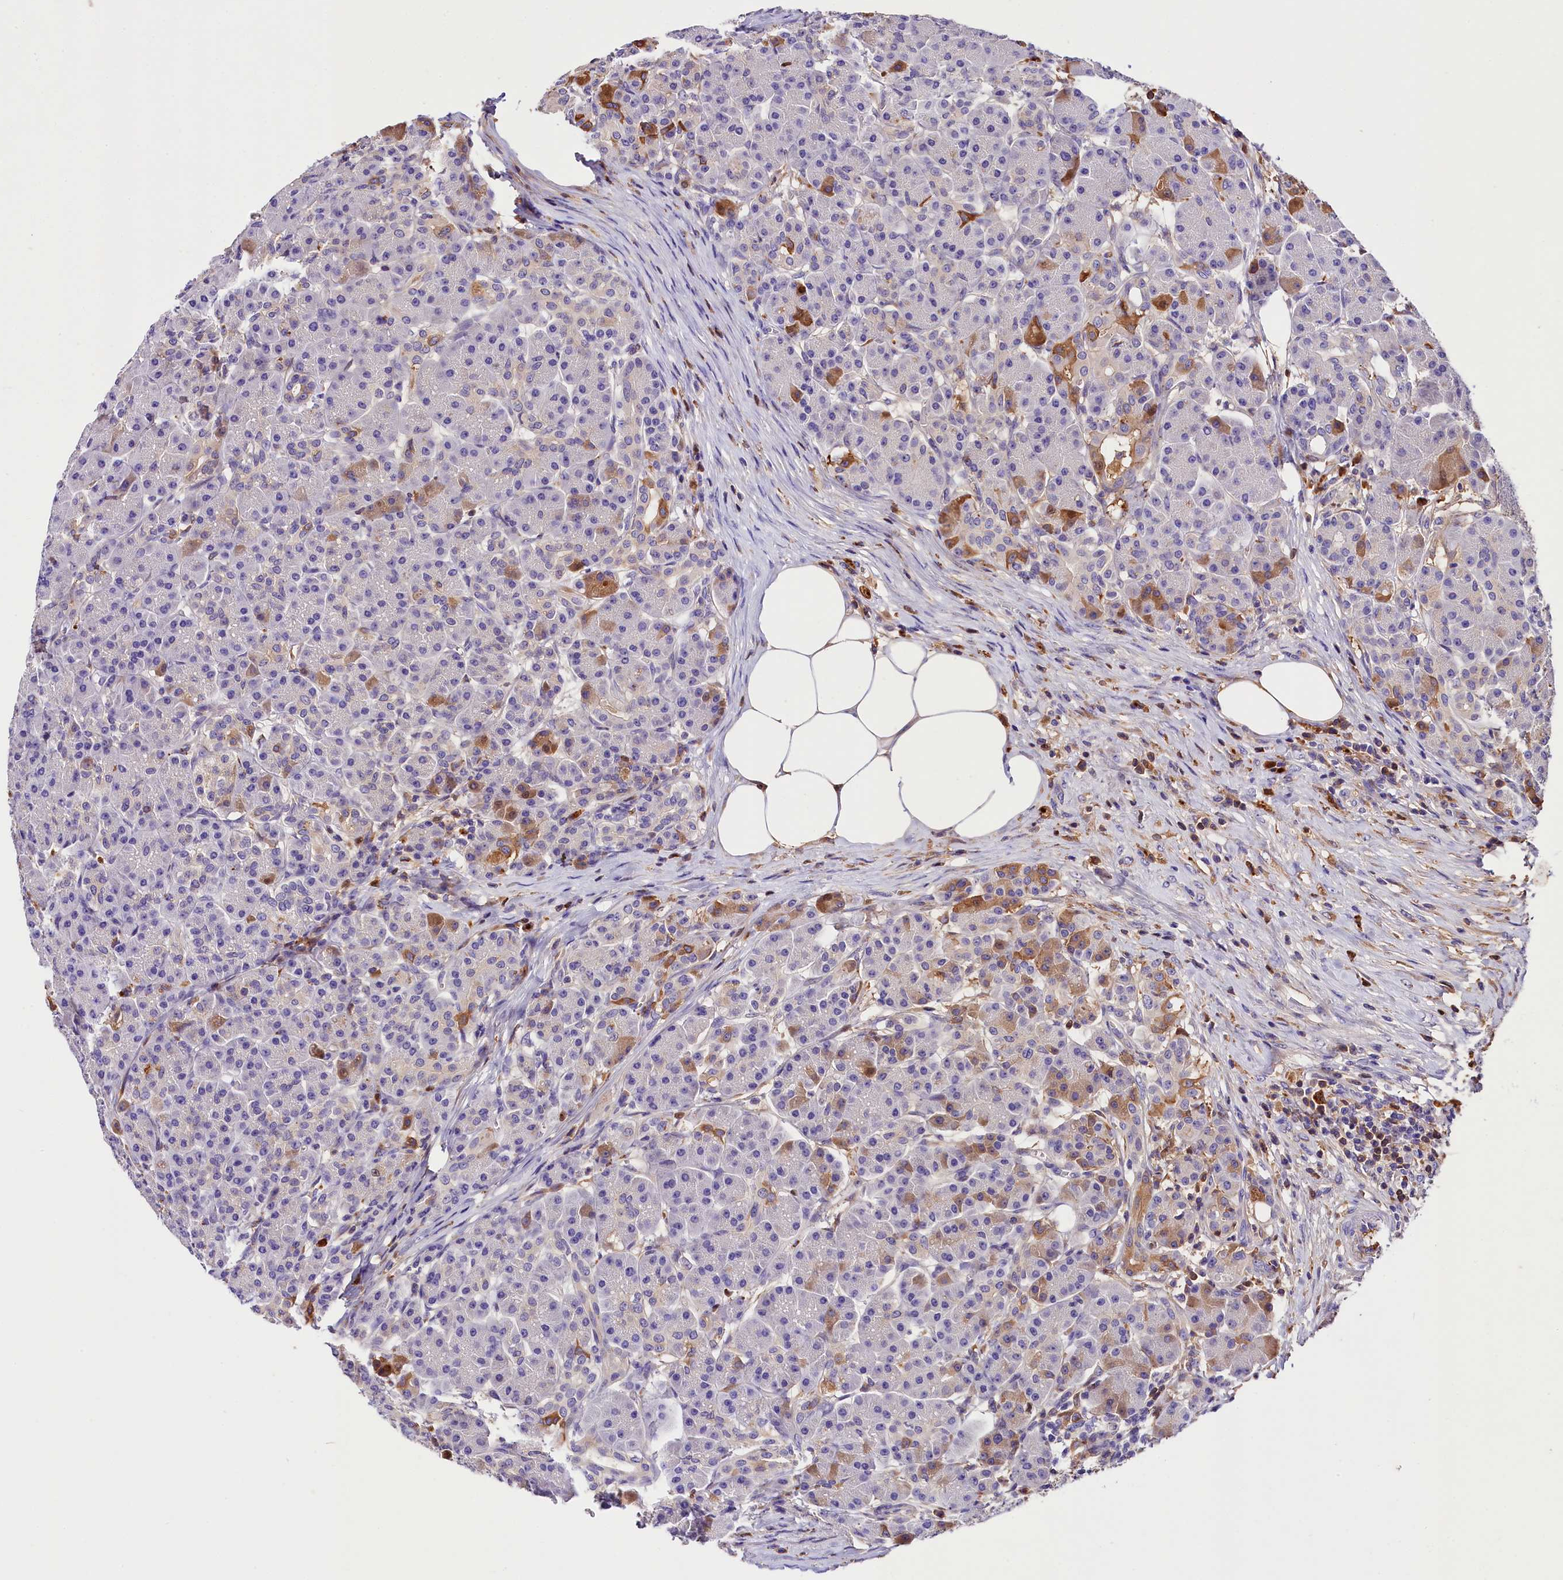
{"staining": {"intensity": "moderate", "quantity": "<25%", "location": "cytoplasmic/membranous"}, "tissue": "pancreas", "cell_type": "Exocrine glandular cells", "image_type": "normal", "snomed": [{"axis": "morphology", "description": "Normal tissue, NOS"}, {"axis": "topography", "description": "Pancreas"}], "caption": "This image reveals normal pancreas stained with immunohistochemistry to label a protein in brown. The cytoplasmic/membranous of exocrine glandular cells show moderate positivity for the protein. Nuclei are counter-stained blue.", "gene": "ARMC6", "patient": {"sex": "male", "age": 63}}